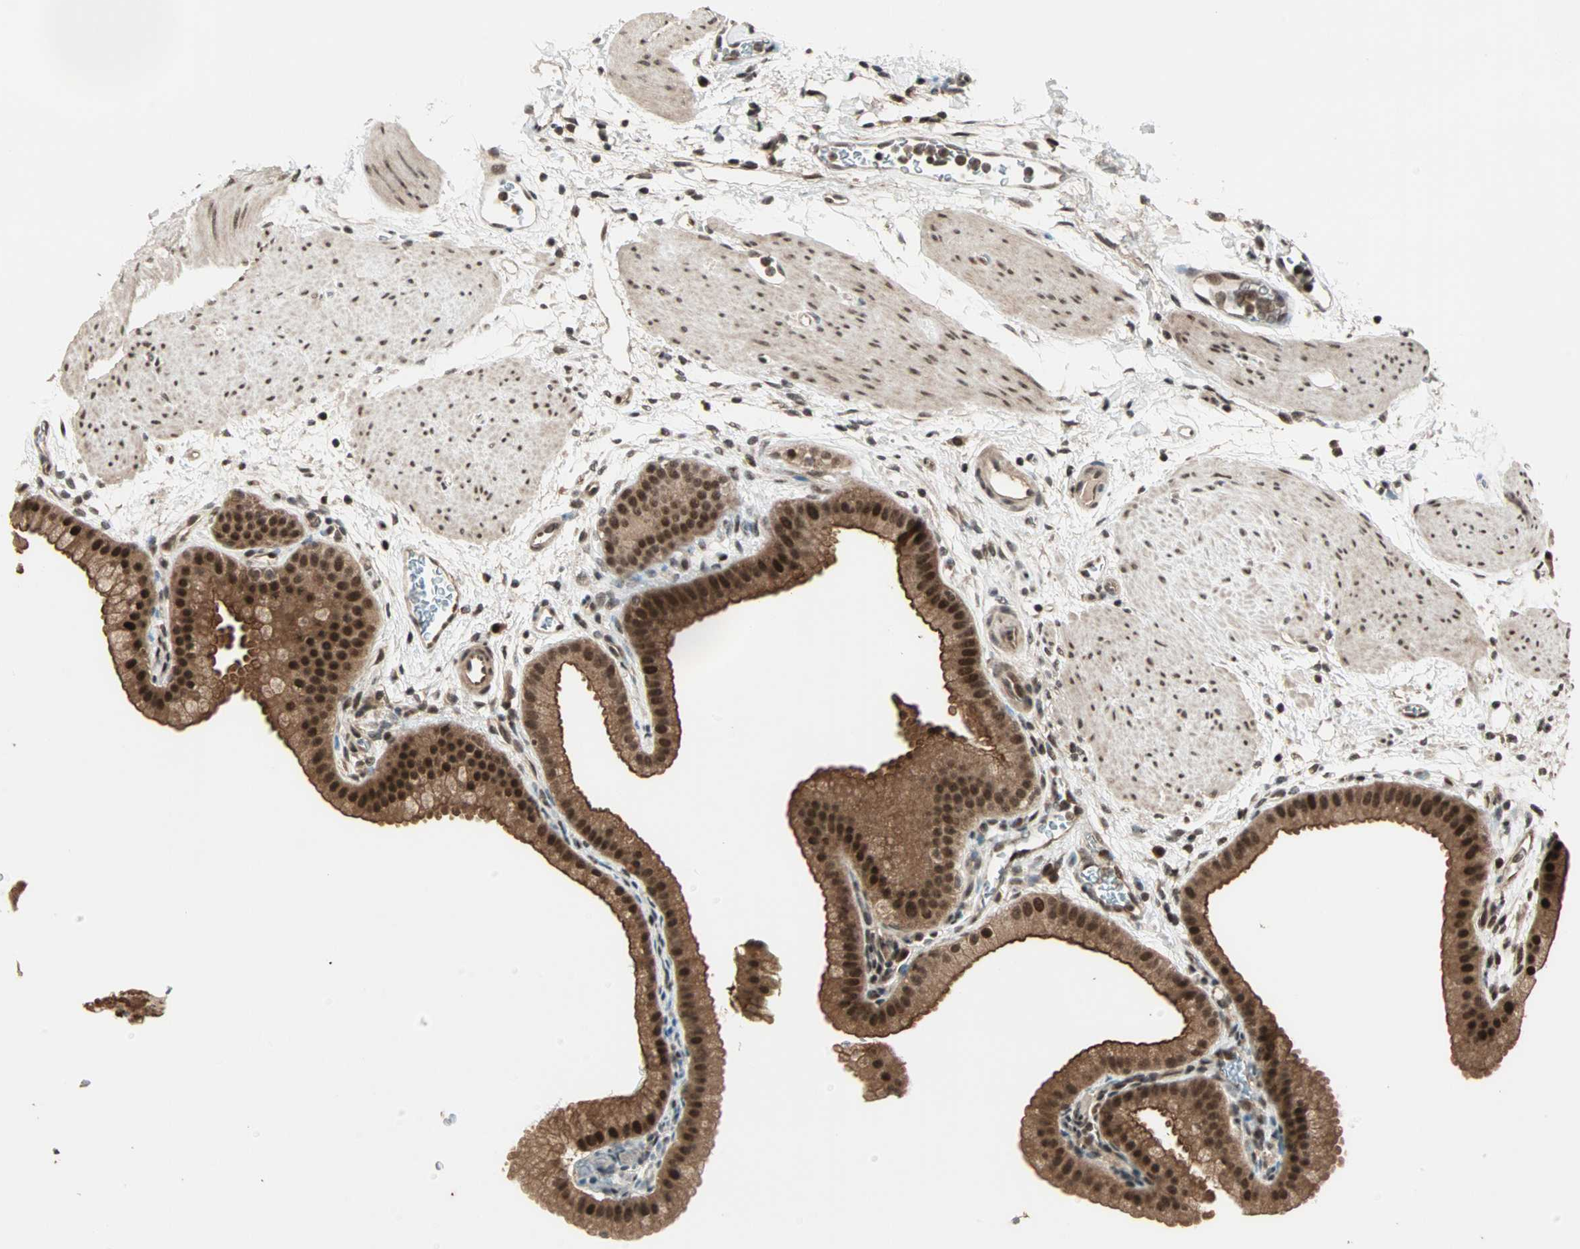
{"staining": {"intensity": "strong", "quantity": ">75%", "location": "cytoplasmic/membranous,nuclear"}, "tissue": "gallbladder", "cell_type": "Glandular cells", "image_type": "normal", "snomed": [{"axis": "morphology", "description": "Normal tissue, NOS"}, {"axis": "topography", "description": "Gallbladder"}], "caption": "Gallbladder stained for a protein (brown) reveals strong cytoplasmic/membranous,nuclear positive positivity in approximately >75% of glandular cells.", "gene": "ZNF44", "patient": {"sex": "female", "age": 64}}